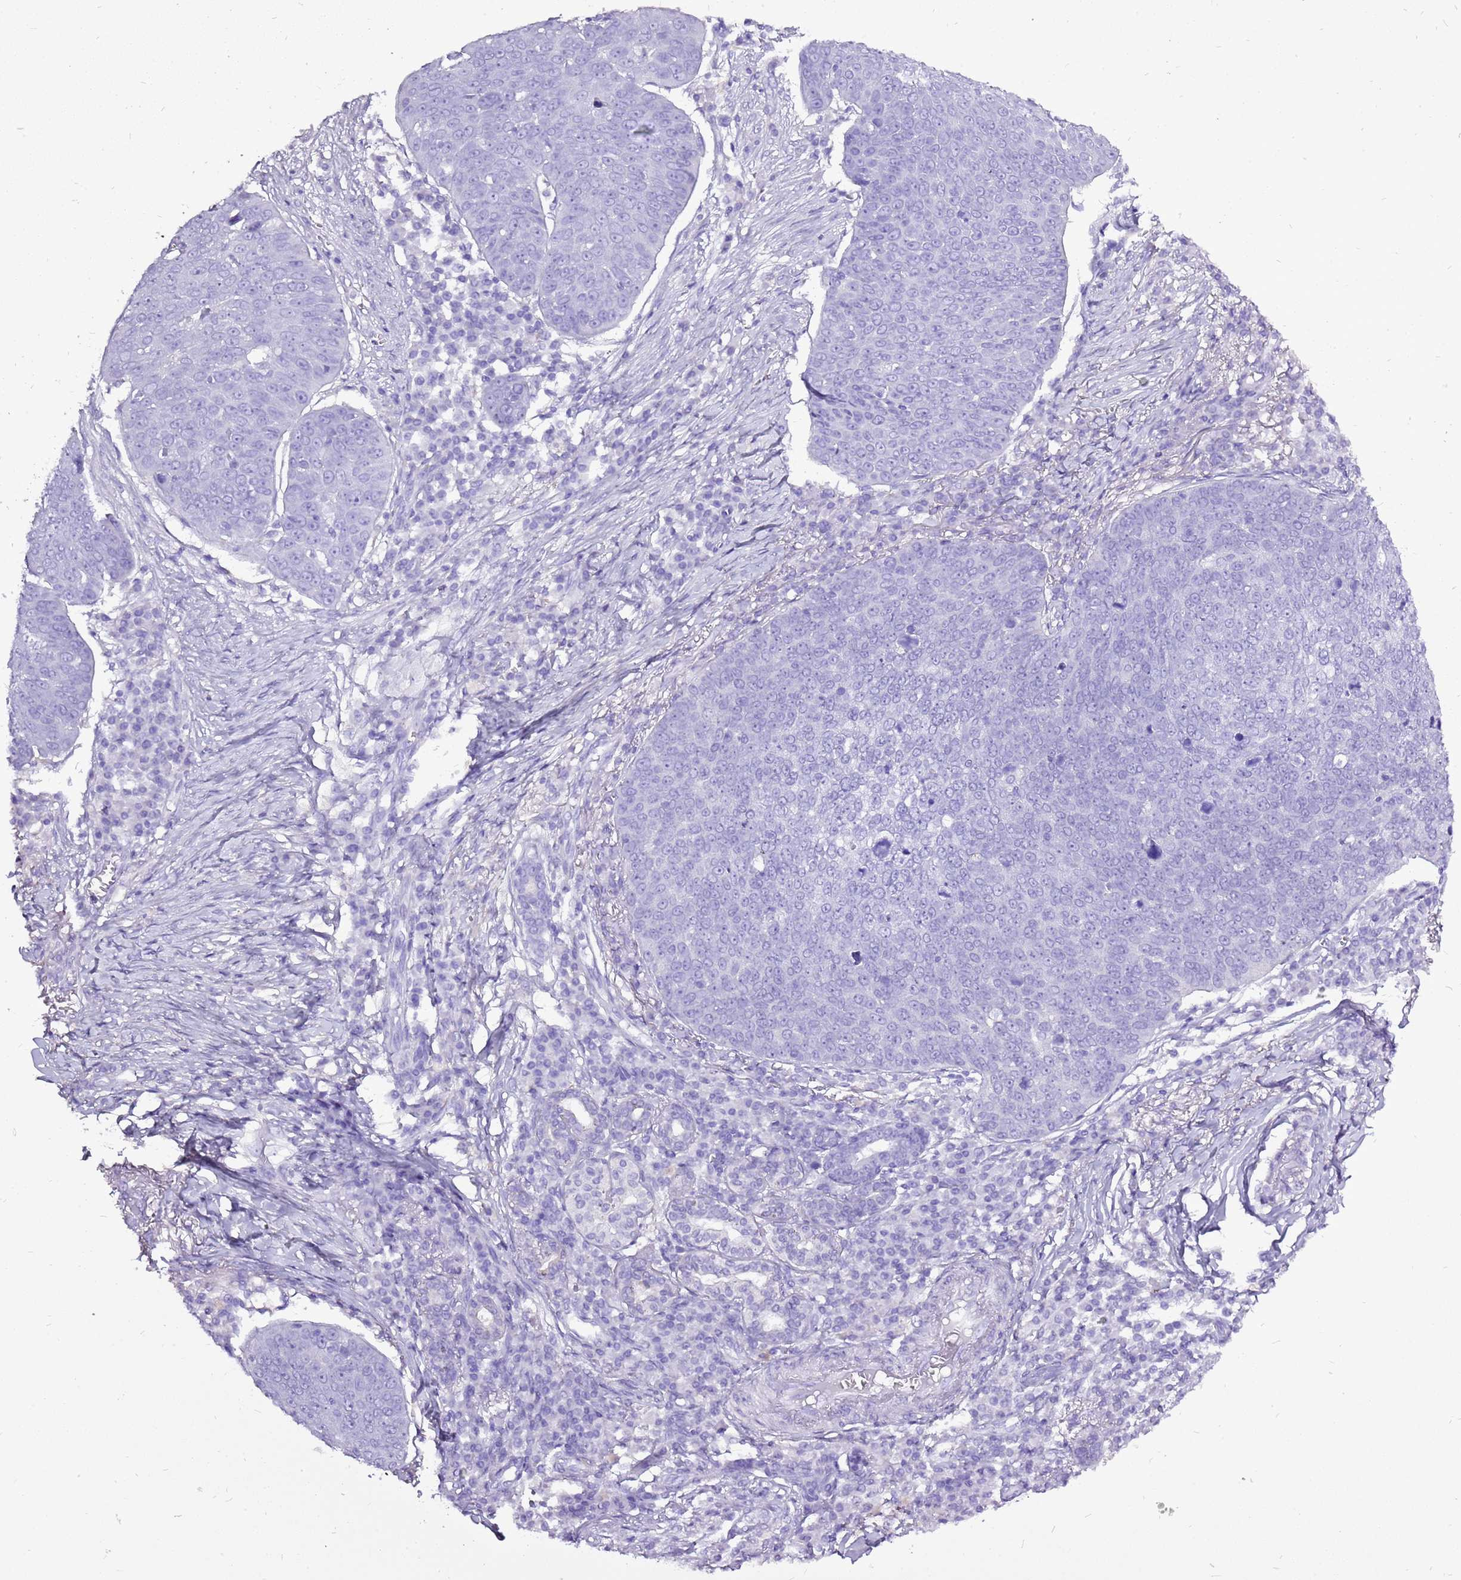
{"staining": {"intensity": "negative", "quantity": "none", "location": "none"}, "tissue": "skin cancer", "cell_type": "Tumor cells", "image_type": "cancer", "snomed": [{"axis": "morphology", "description": "Squamous cell carcinoma, NOS"}, {"axis": "topography", "description": "Skin"}], "caption": "IHC of human skin cancer shows no positivity in tumor cells.", "gene": "ACSS3", "patient": {"sex": "male", "age": 71}}